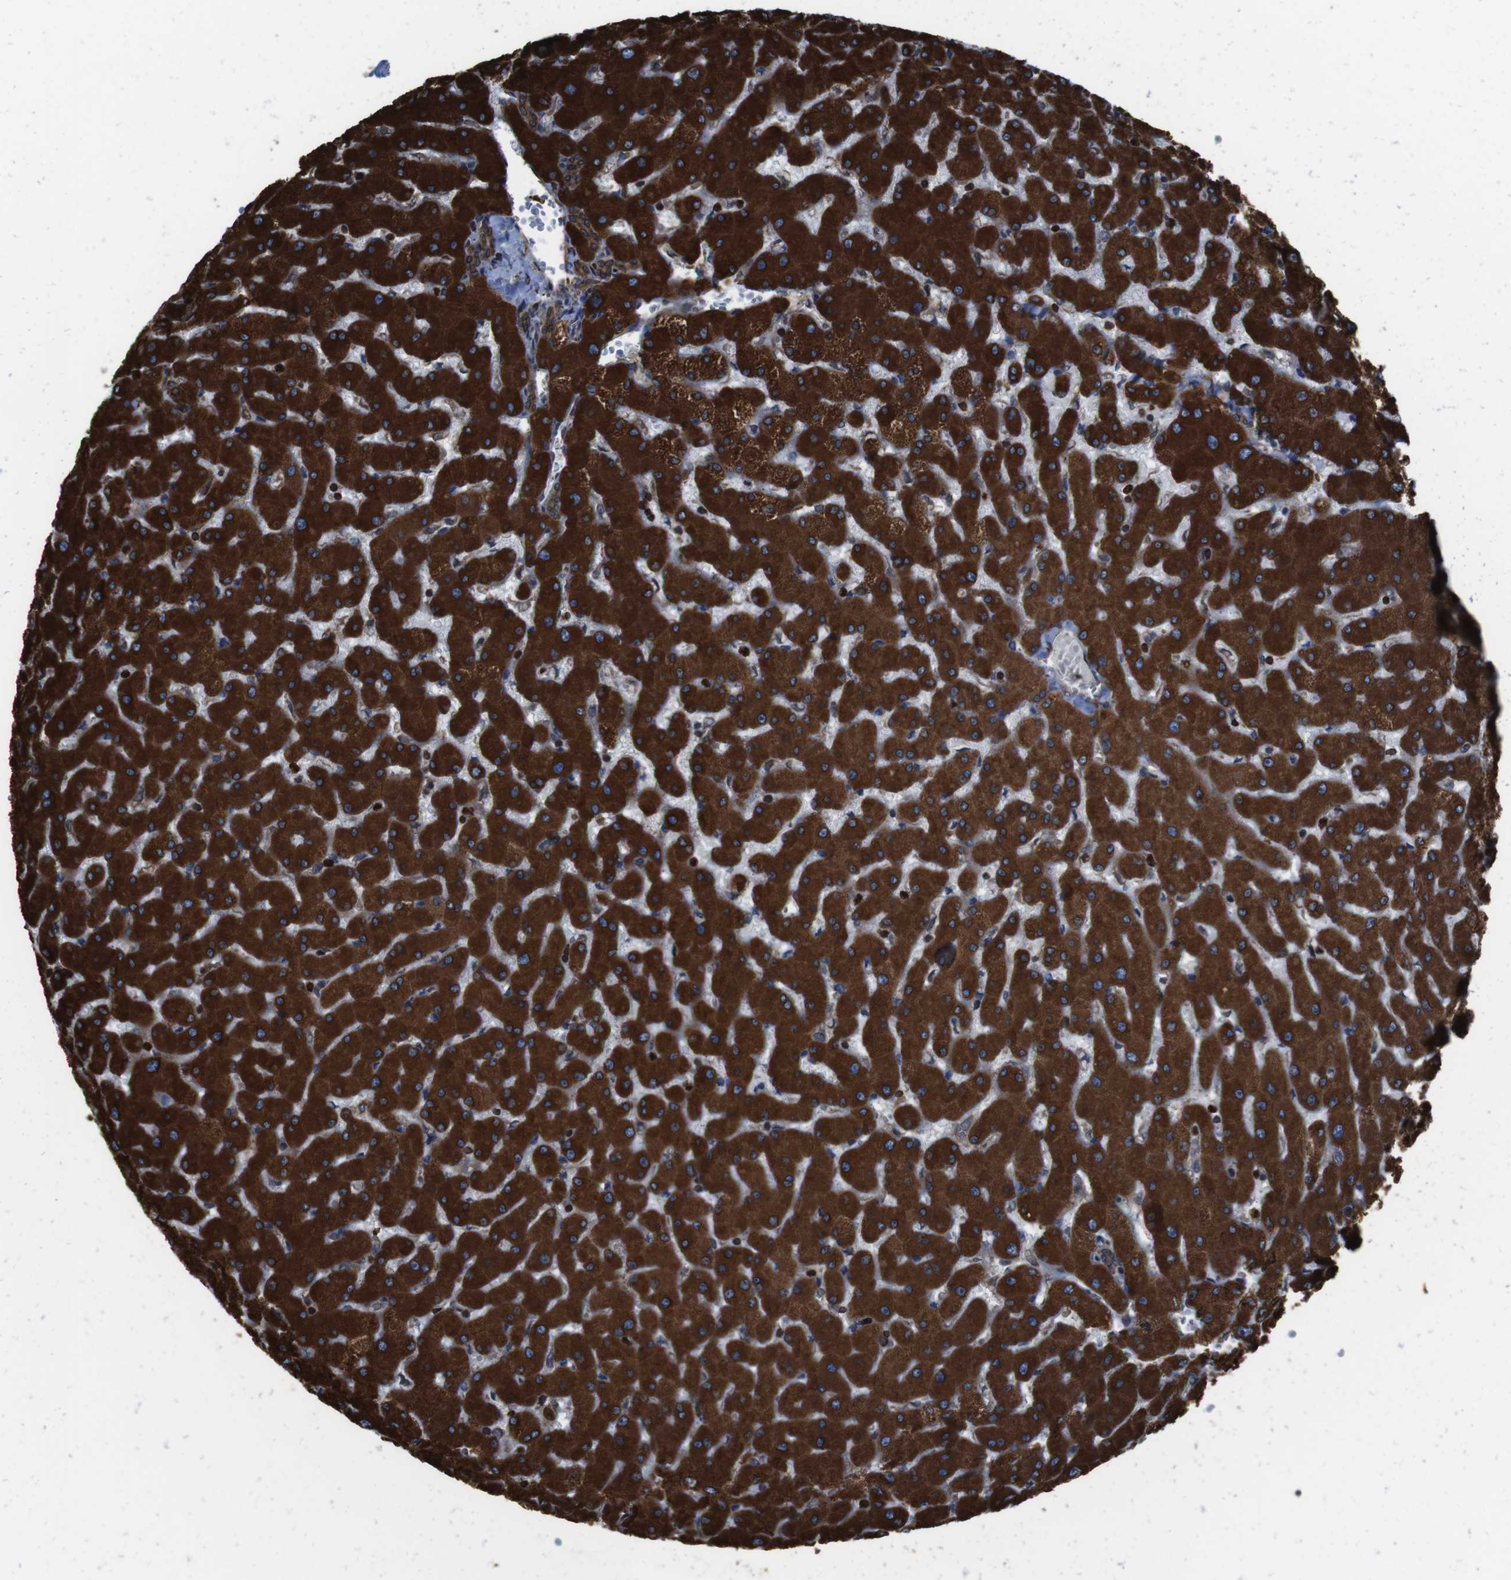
{"staining": {"intensity": "moderate", "quantity": ">75%", "location": "cytoplasmic/membranous"}, "tissue": "liver", "cell_type": "Cholangiocytes", "image_type": "normal", "snomed": [{"axis": "morphology", "description": "Normal tissue, NOS"}, {"axis": "topography", "description": "Liver"}], "caption": "Immunohistochemistry micrograph of normal human liver stained for a protein (brown), which reveals medium levels of moderate cytoplasmic/membranous staining in about >75% of cholangiocytes.", "gene": "APMAP", "patient": {"sex": "female", "age": 63}}